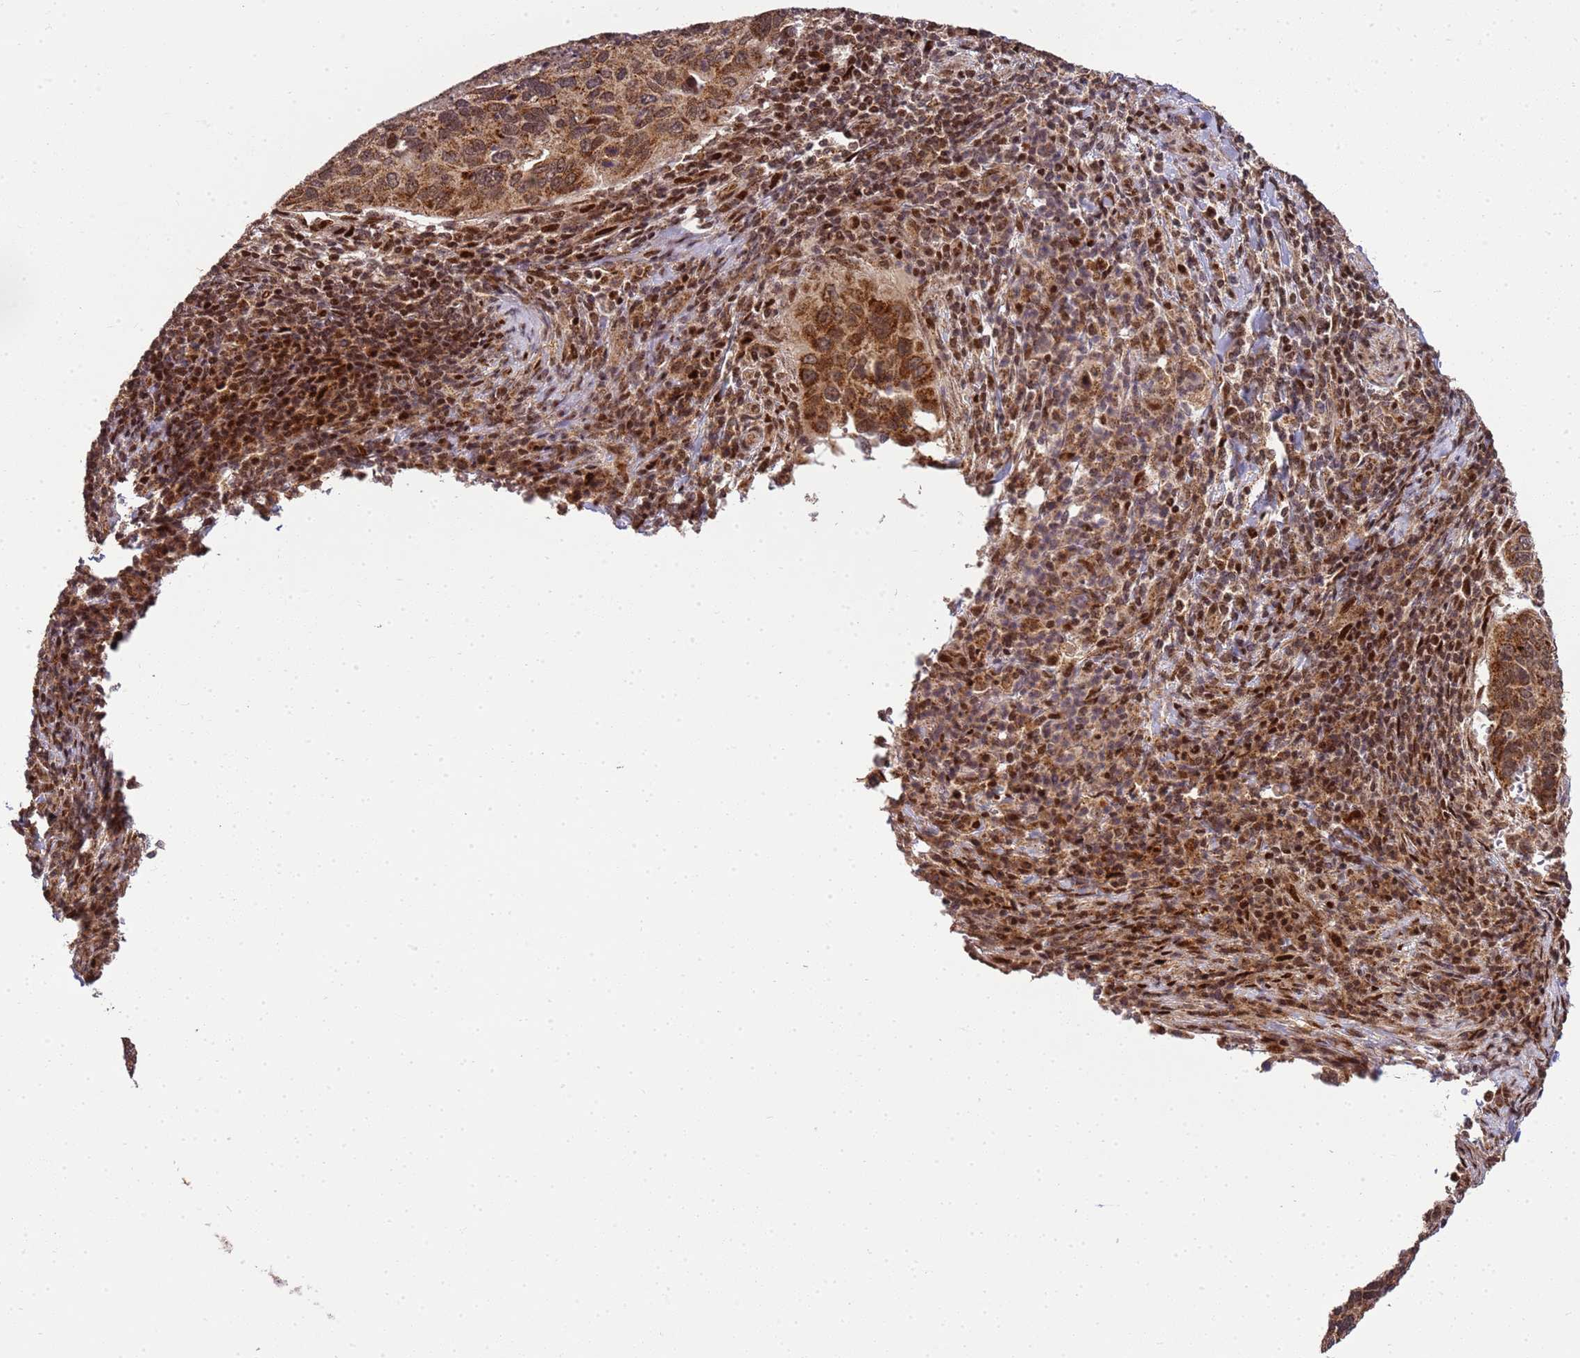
{"staining": {"intensity": "moderate", "quantity": ">75%", "location": "cytoplasmic/membranous,nuclear"}, "tissue": "cervical cancer", "cell_type": "Tumor cells", "image_type": "cancer", "snomed": [{"axis": "morphology", "description": "Squamous cell carcinoma, NOS"}, {"axis": "topography", "description": "Cervix"}], "caption": "The immunohistochemical stain shows moderate cytoplasmic/membranous and nuclear positivity in tumor cells of cervical cancer (squamous cell carcinoma) tissue. The staining was performed using DAB (3,3'-diaminobenzidine) to visualize the protein expression in brown, while the nuclei were stained in blue with hematoxylin (Magnification: 20x).", "gene": "PEX14", "patient": {"sex": "female", "age": 38}}